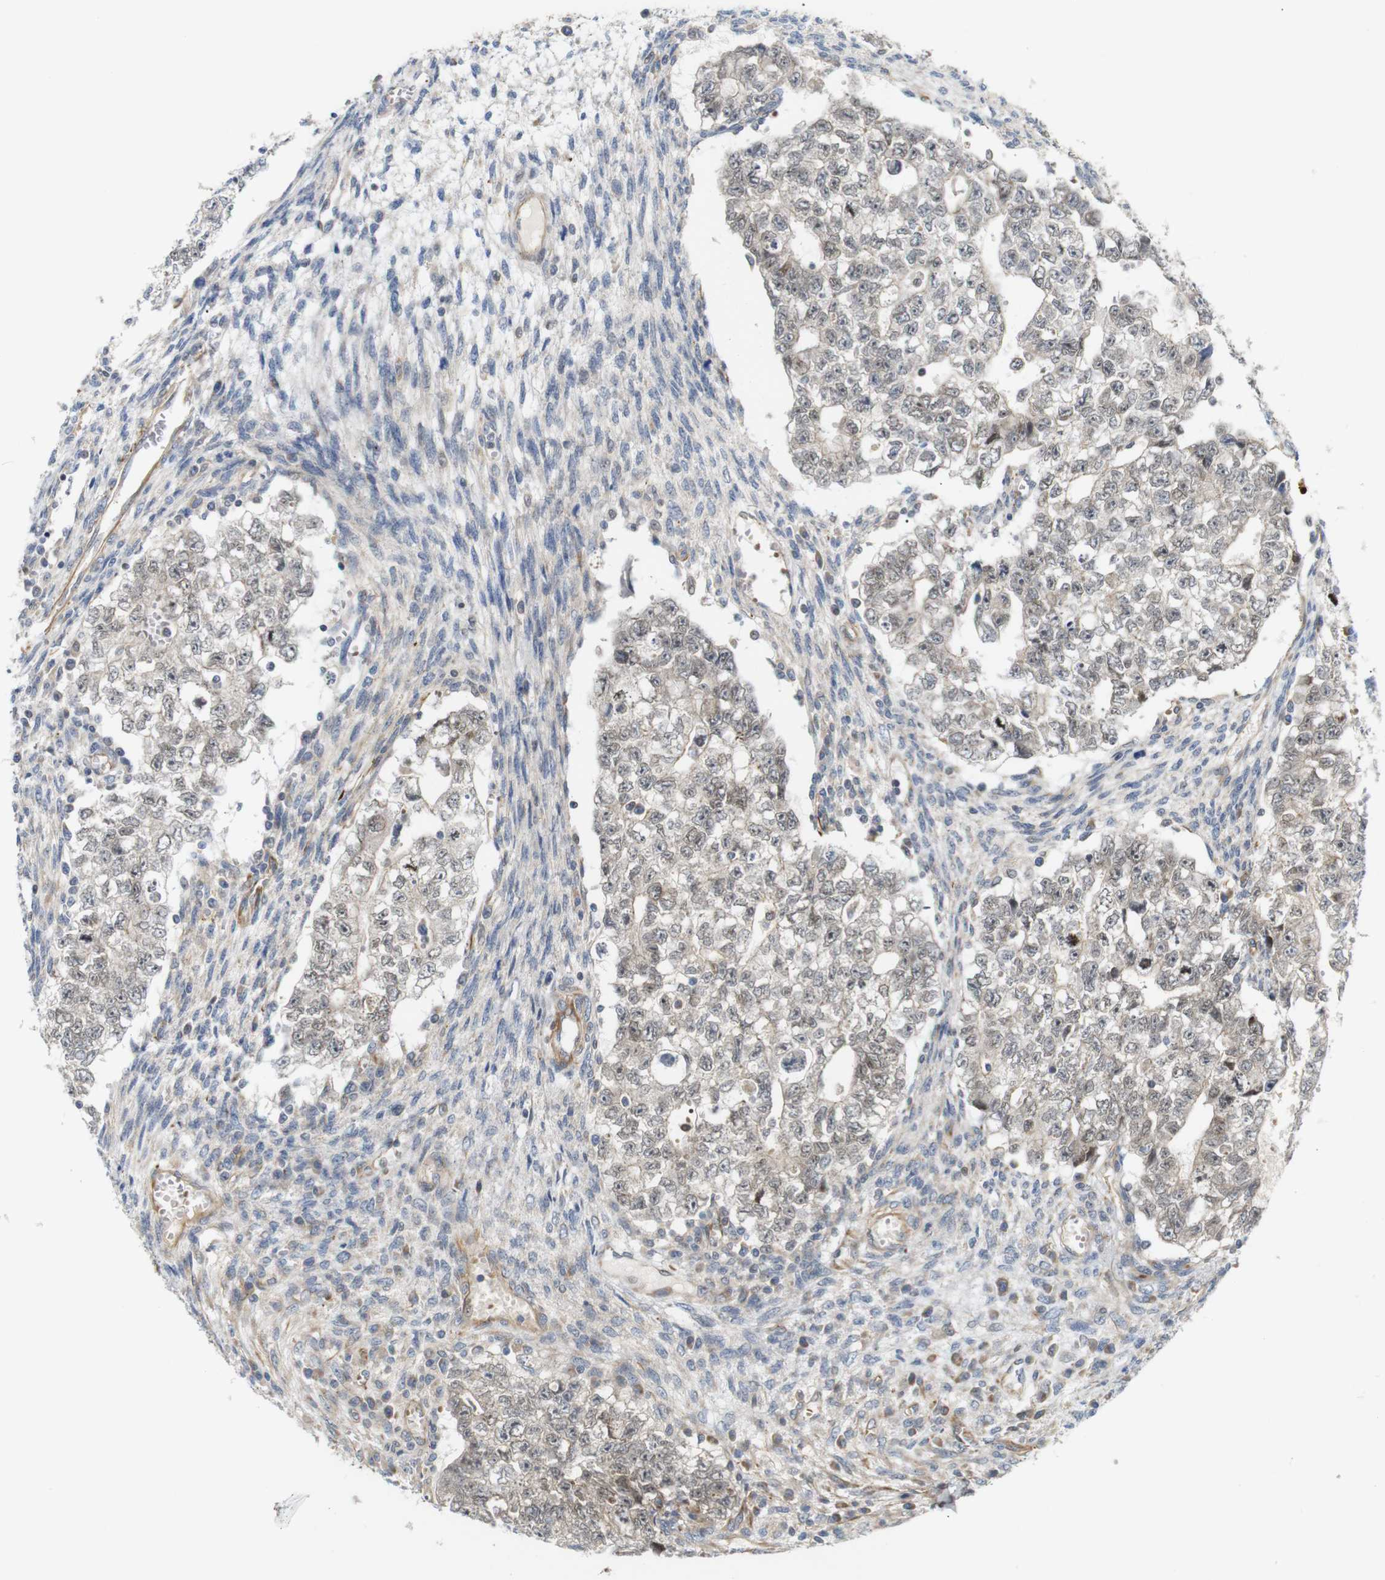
{"staining": {"intensity": "weak", "quantity": ">75%", "location": "nuclear"}, "tissue": "testis cancer", "cell_type": "Tumor cells", "image_type": "cancer", "snomed": [{"axis": "morphology", "description": "Seminoma, NOS"}, {"axis": "morphology", "description": "Carcinoma, Embryonal, NOS"}, {"axis": "topography", "description": "Testis"}], "caption": "An immunohistochemistry (IHC) histopathology image of tumor tissue is shown. Protein staining in brown shows weak nuclear positivity in testis cancer (seminoma) within tumor cells.", "gene": "RPTOR", "patient": {"sex": "male", "age": 38}}